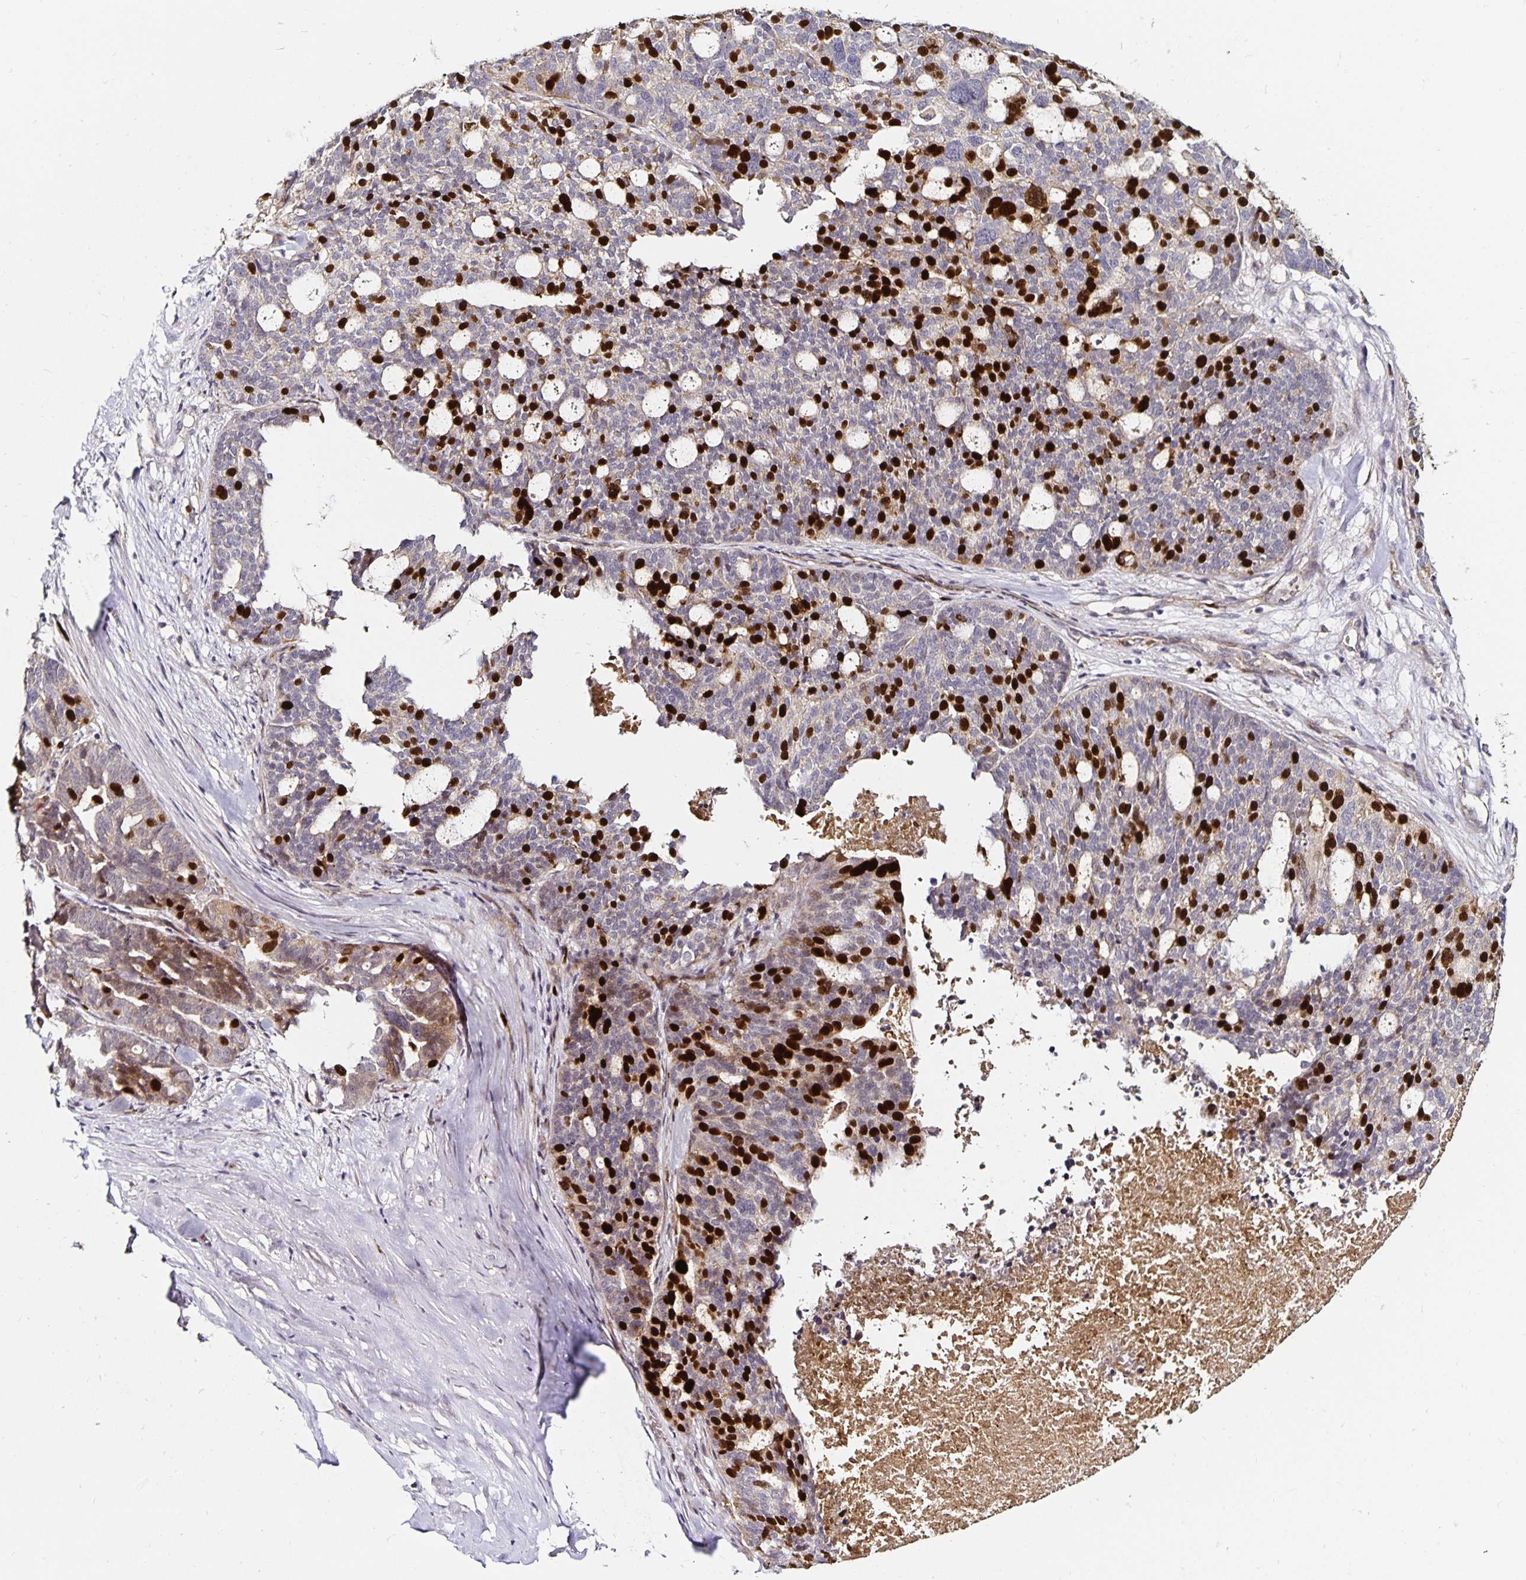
{"staining": {"intensity": "strong", "quantity": "25%-75%", "location": "nuclear"}, "tissue": "ovarian cancer", "cell_type": "Tumor cells", "image_type": "cancer", "snomed": [{"axis": "morphology", "description": "Cystadenocarcinoma, serous, NOS"}, {"axis": "topography", "description": "Ovary"}], "caption": "High-power microscopy captured an immunohistochemistry photomicrograph of ovarian cancer (serous cystadenocarcinoma), revealing strong nuclear expression in about 25%-75% of tumor cells.", "gene": "ANLN", "patient": {"sex": "female", "age": 59}}